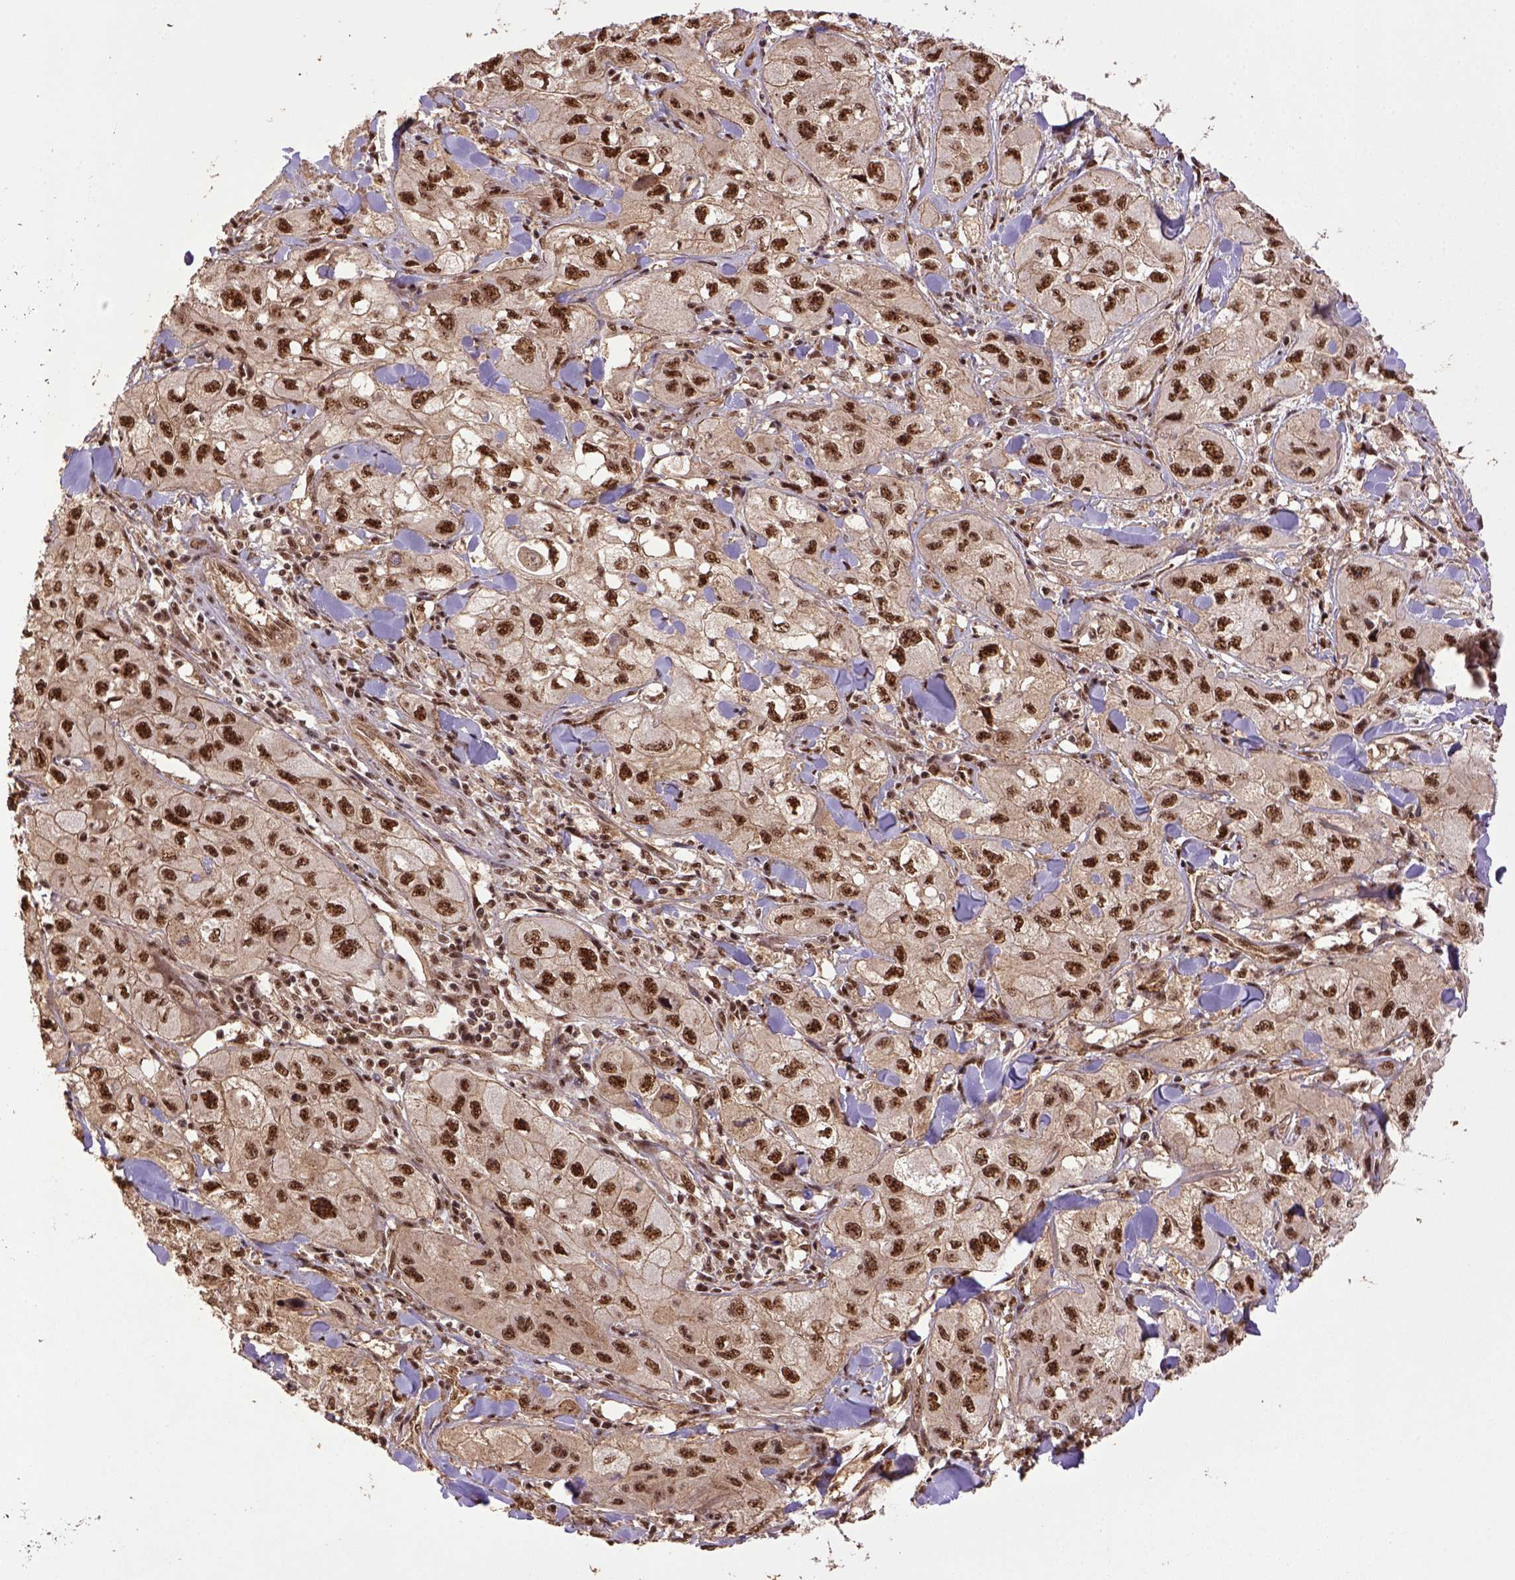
{"staining": {"intensity": "moderate", "quantity": ">75%", "location": "nuclear"}, "tissue": "skin cancer", "cell_type": "Tumor cells", "image_type": "cancer", "snomed": [{"axis": "morphology", "description": "Squamous cell carcinoma, NOS"}, {"axis": "topography", "description": "Skin"}, {"axis": "topography", "description": "Subcutis"}], "caption": "IHC staining of squamous cell carcinoma (skin), which exhibits medium levels of moderate nuclear staining in about >75% of tumor cells indicating moderate nuclear protein positivity. The staining was performed using DAB (3,3'-diaminobenzidine) (brown) for protein detection and nuclei were counterstained in hematoxylin (blue).", "gene": "PPIG", "patient": {"sex": "male", "age": 73}}